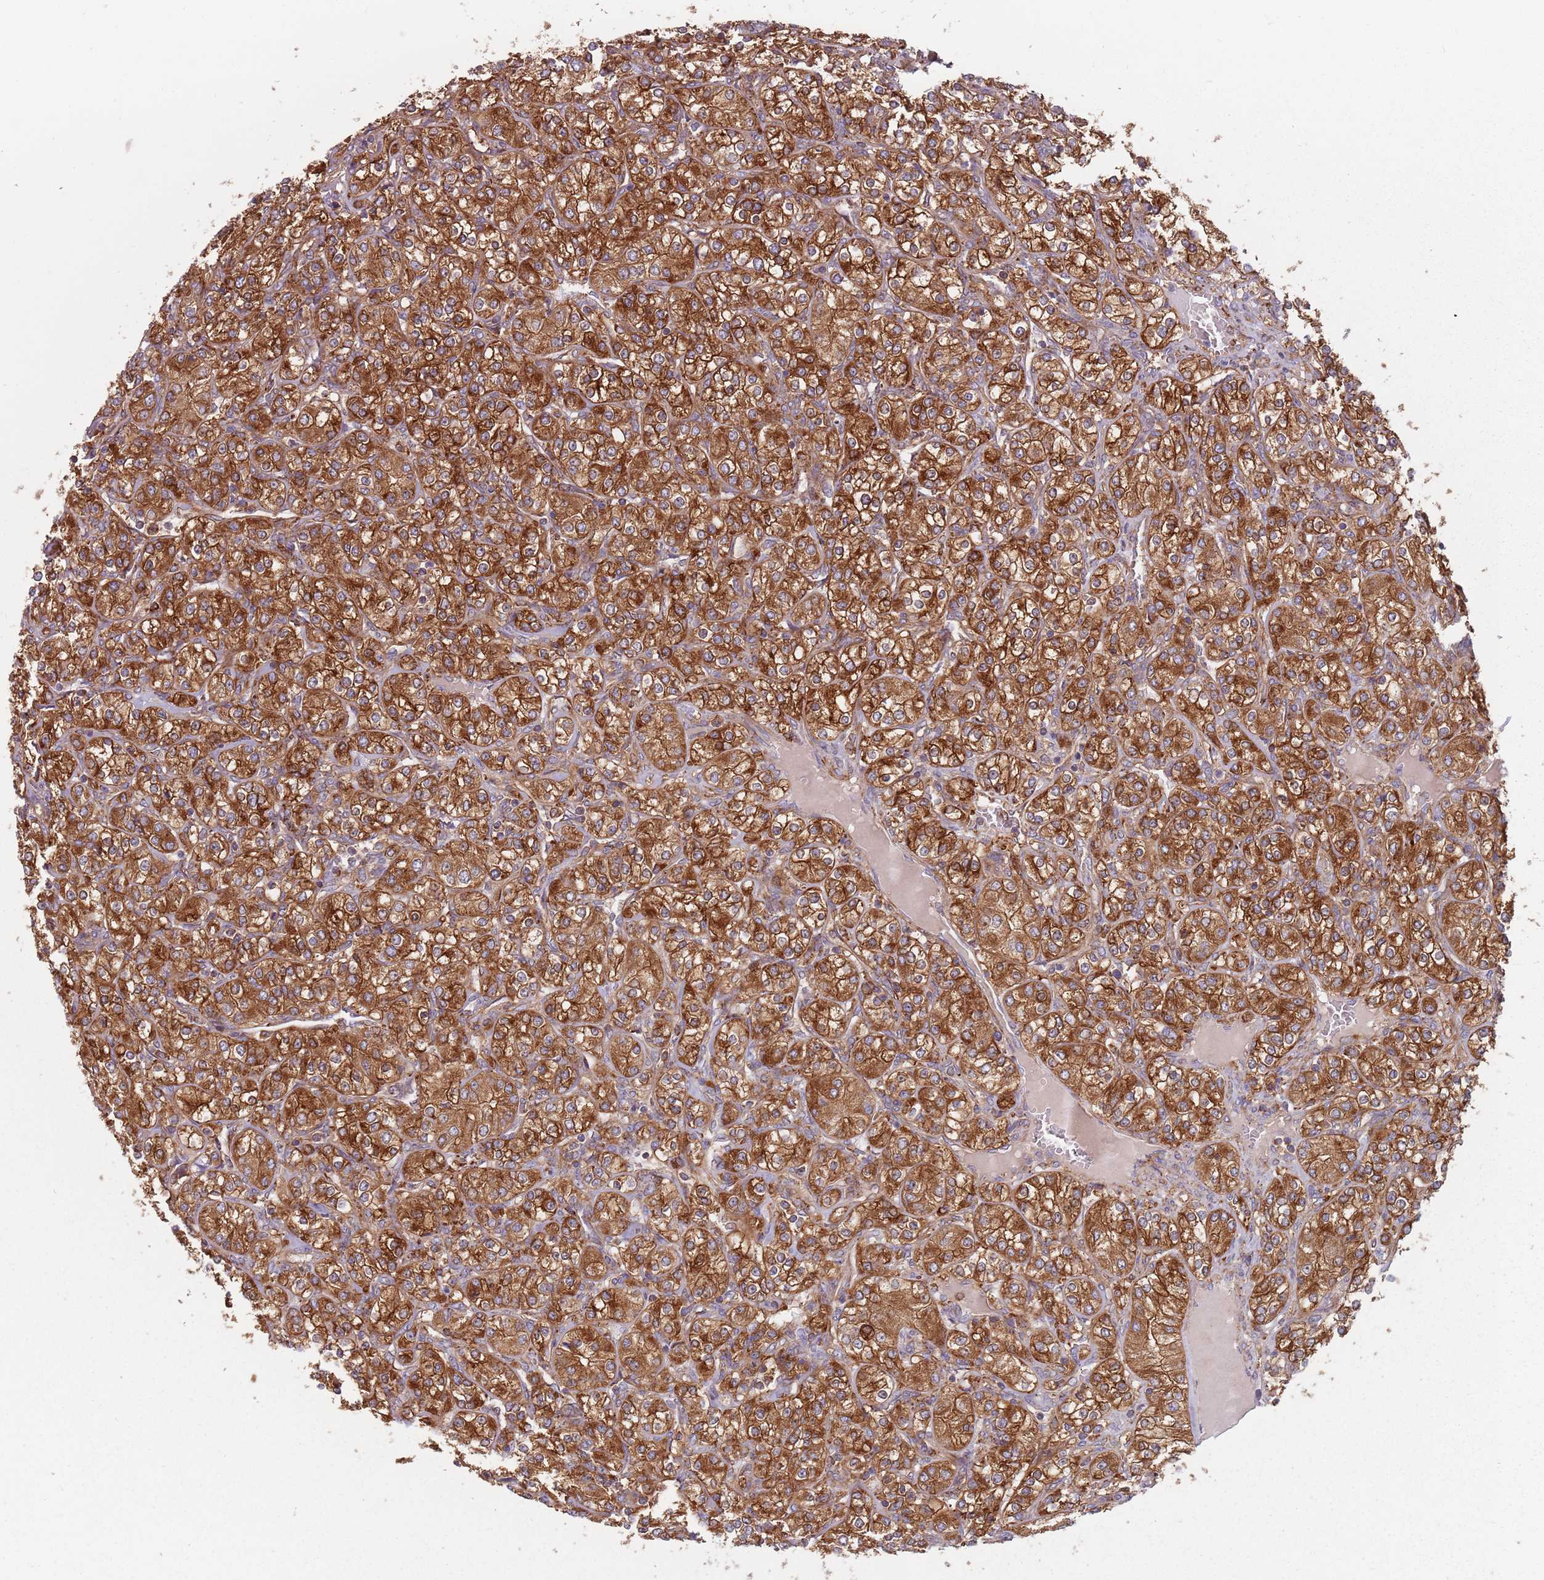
{"staining": {"intensity": "strong", "quantity": ">75%", "location": "cytoplasmic/membranous"}, "tissue": "renal cancer", "cell_type": "Tumor cells", "image_type": "cancer", "snomed": [{"axis": "morphology", "description": "Adenocarcinoma, NOS"}, {"axis": "topography", "description": "Kidney"}], "caption": "Strong cytoplasmic/membranous protein staining is present in about >75% of tumor cells in renal cancer. (Stains: DAB in brown, nuclei in blue, Microscopy: brightfield microscopy at high magnification).", "gene": "TPD52L2", "patient": {"sex": "male", "age": 77}}